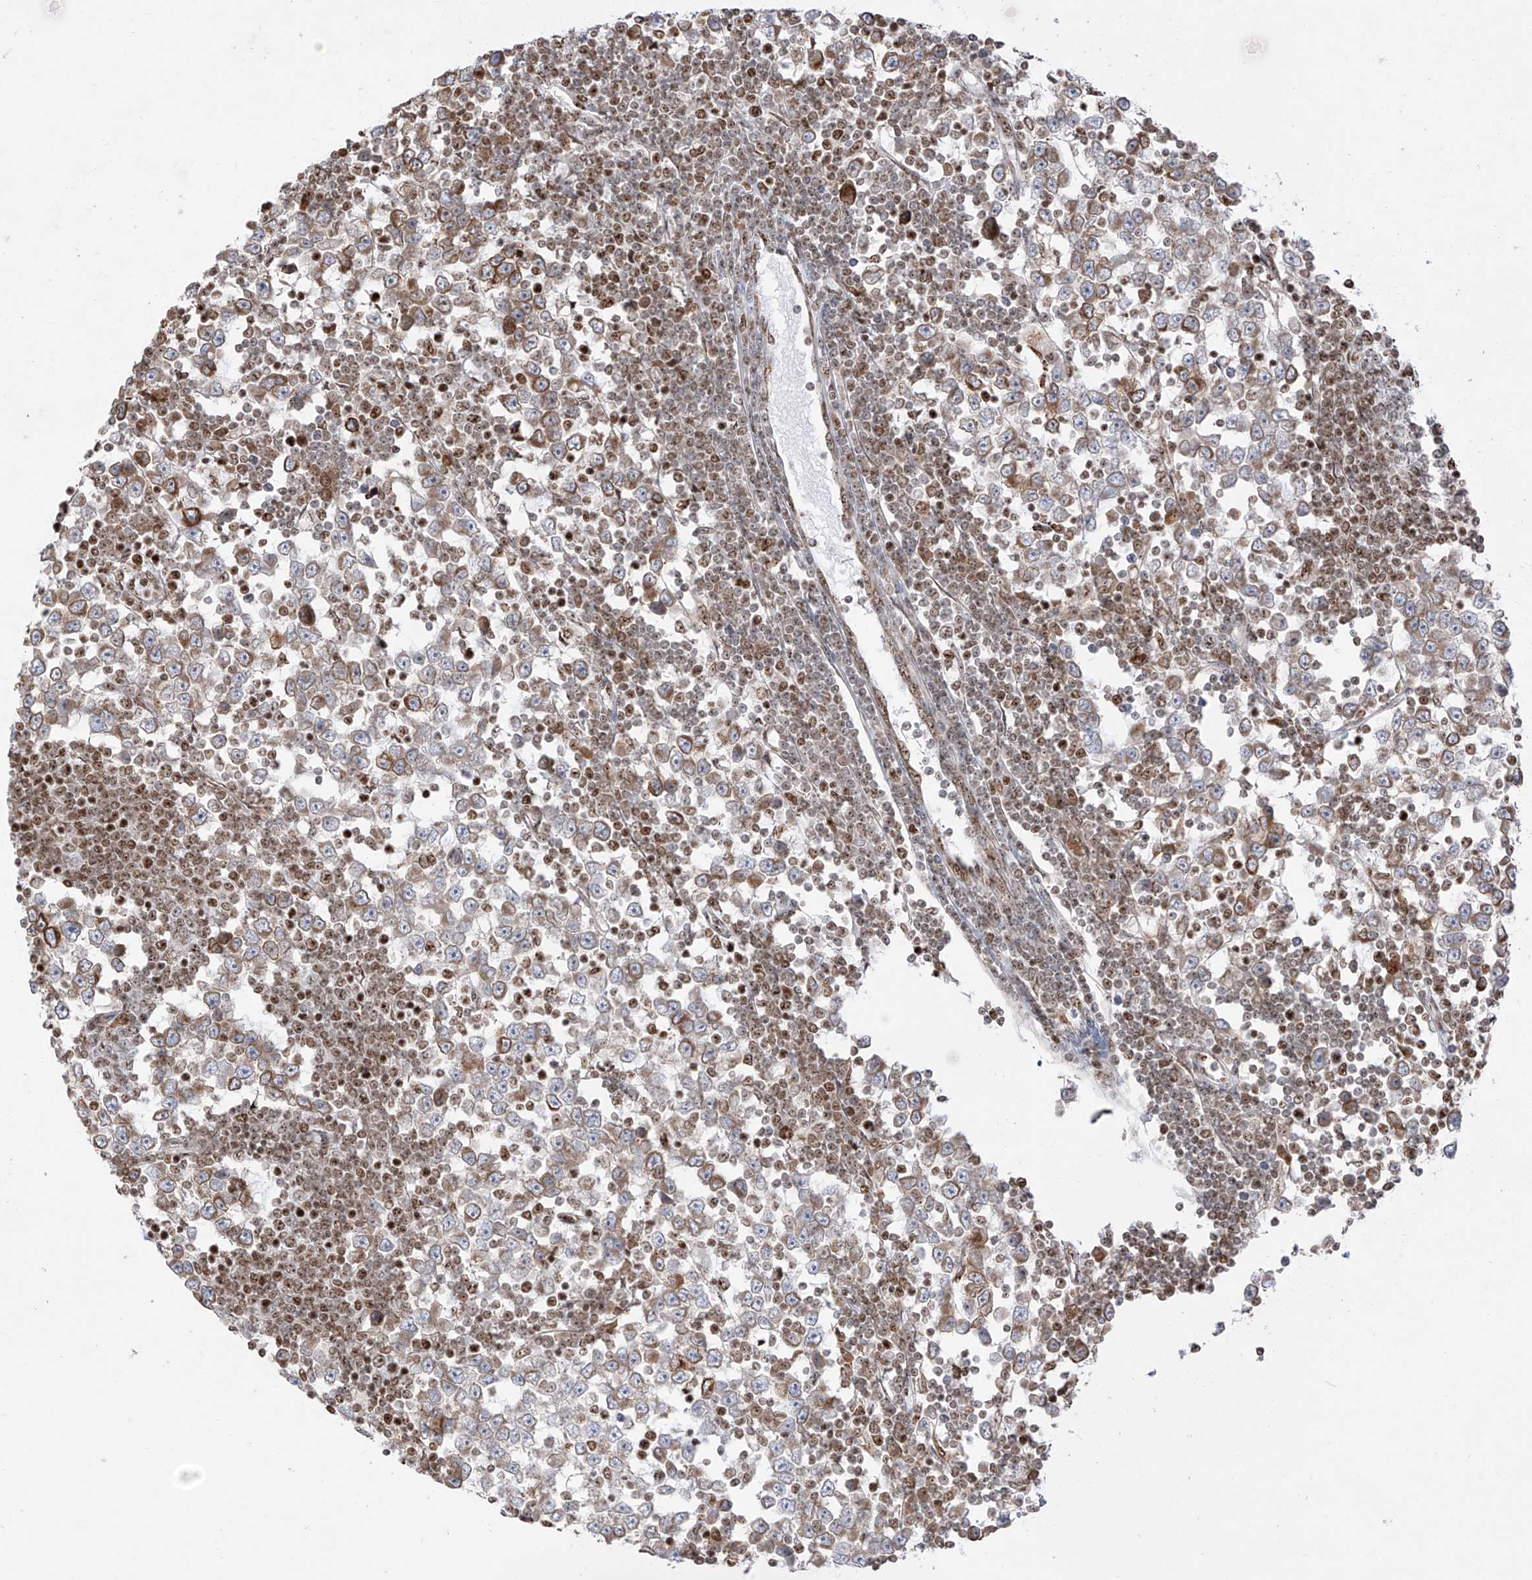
{"staining": {"intensity": "strong", "quantity": "25%-75%", "location": "cytoplasmic/membranous"}, "tissue": "testis cancer", "cell_type": "Tumor cells", "image_type": "cancer", "snomed": [{"axis": "morphology", "description": "Seminoma, NOS"}, {"axis": "topography", "description": "Testis"}], "caption": "The image reveals a brown stain indicating the presence of a protein in the cytoplasmic/membranous of tumor cells in testis seminoma.", "gene": "ZBTB8A", "patient": {"sex": "male", "age": 65}}